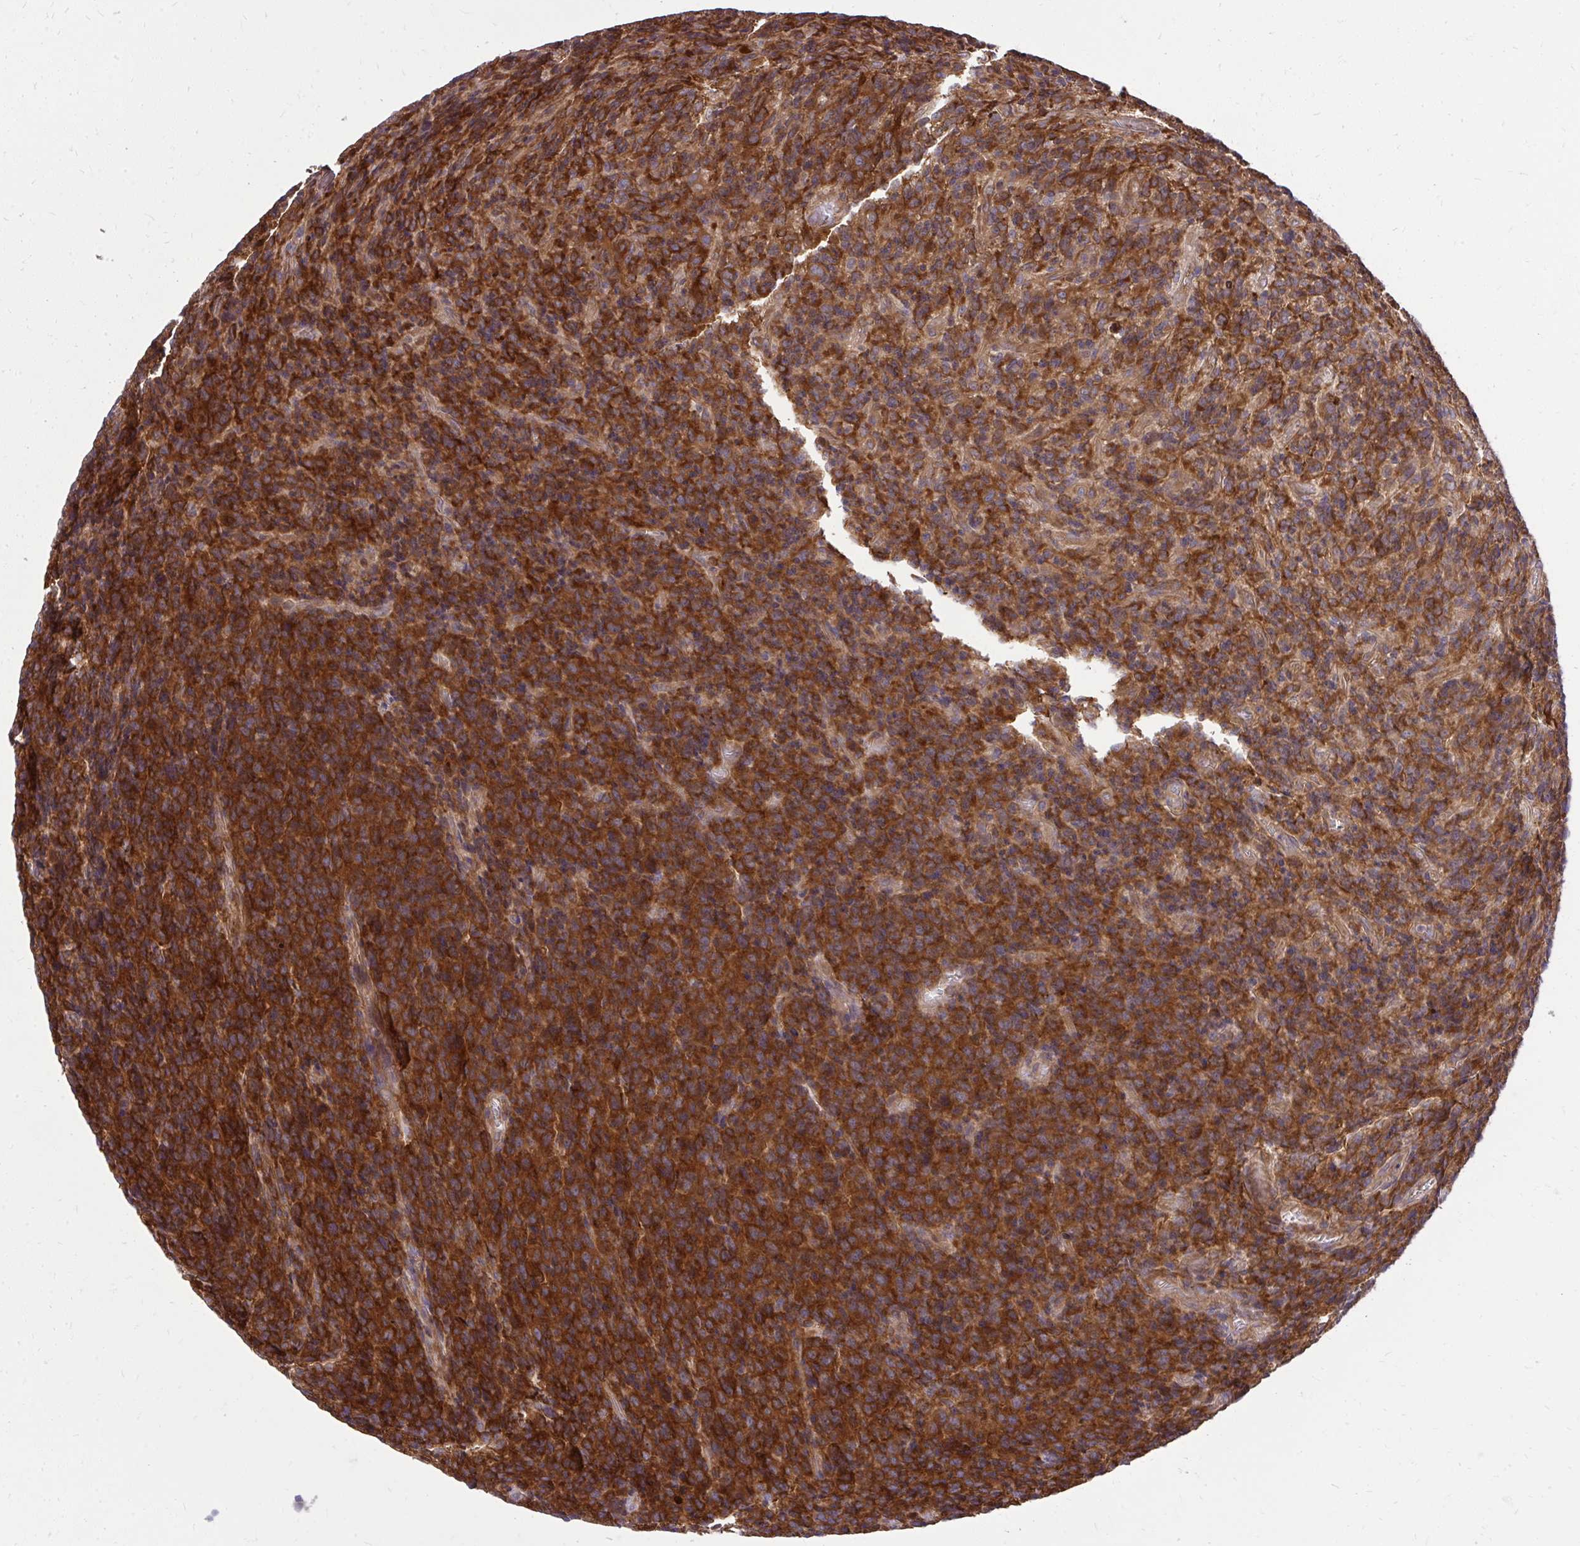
{"staining": {"intensity": "strong", "quantity": ">75%", "location": "cytoplasmic/membranous"}, "tissue": "glioma", "cell_type": "Tumor cells", "image_type": "cancer", "snomed": [{"axis": "morphology", "description": "Glioma, malignant, High grade"}, {"axis": "topography", "description": "Brain"}], "caption": "This micrograph displays malignant glioma (high-grade) stained with immunohistochemistry to label a protein in brown. The cytoplasmic/membranous of tumor cells show strong positivity for the protein. Nuclei are counter-stained blue.", "gene": "PPP5C", "patient": {"sex": "male", "age": 76}}